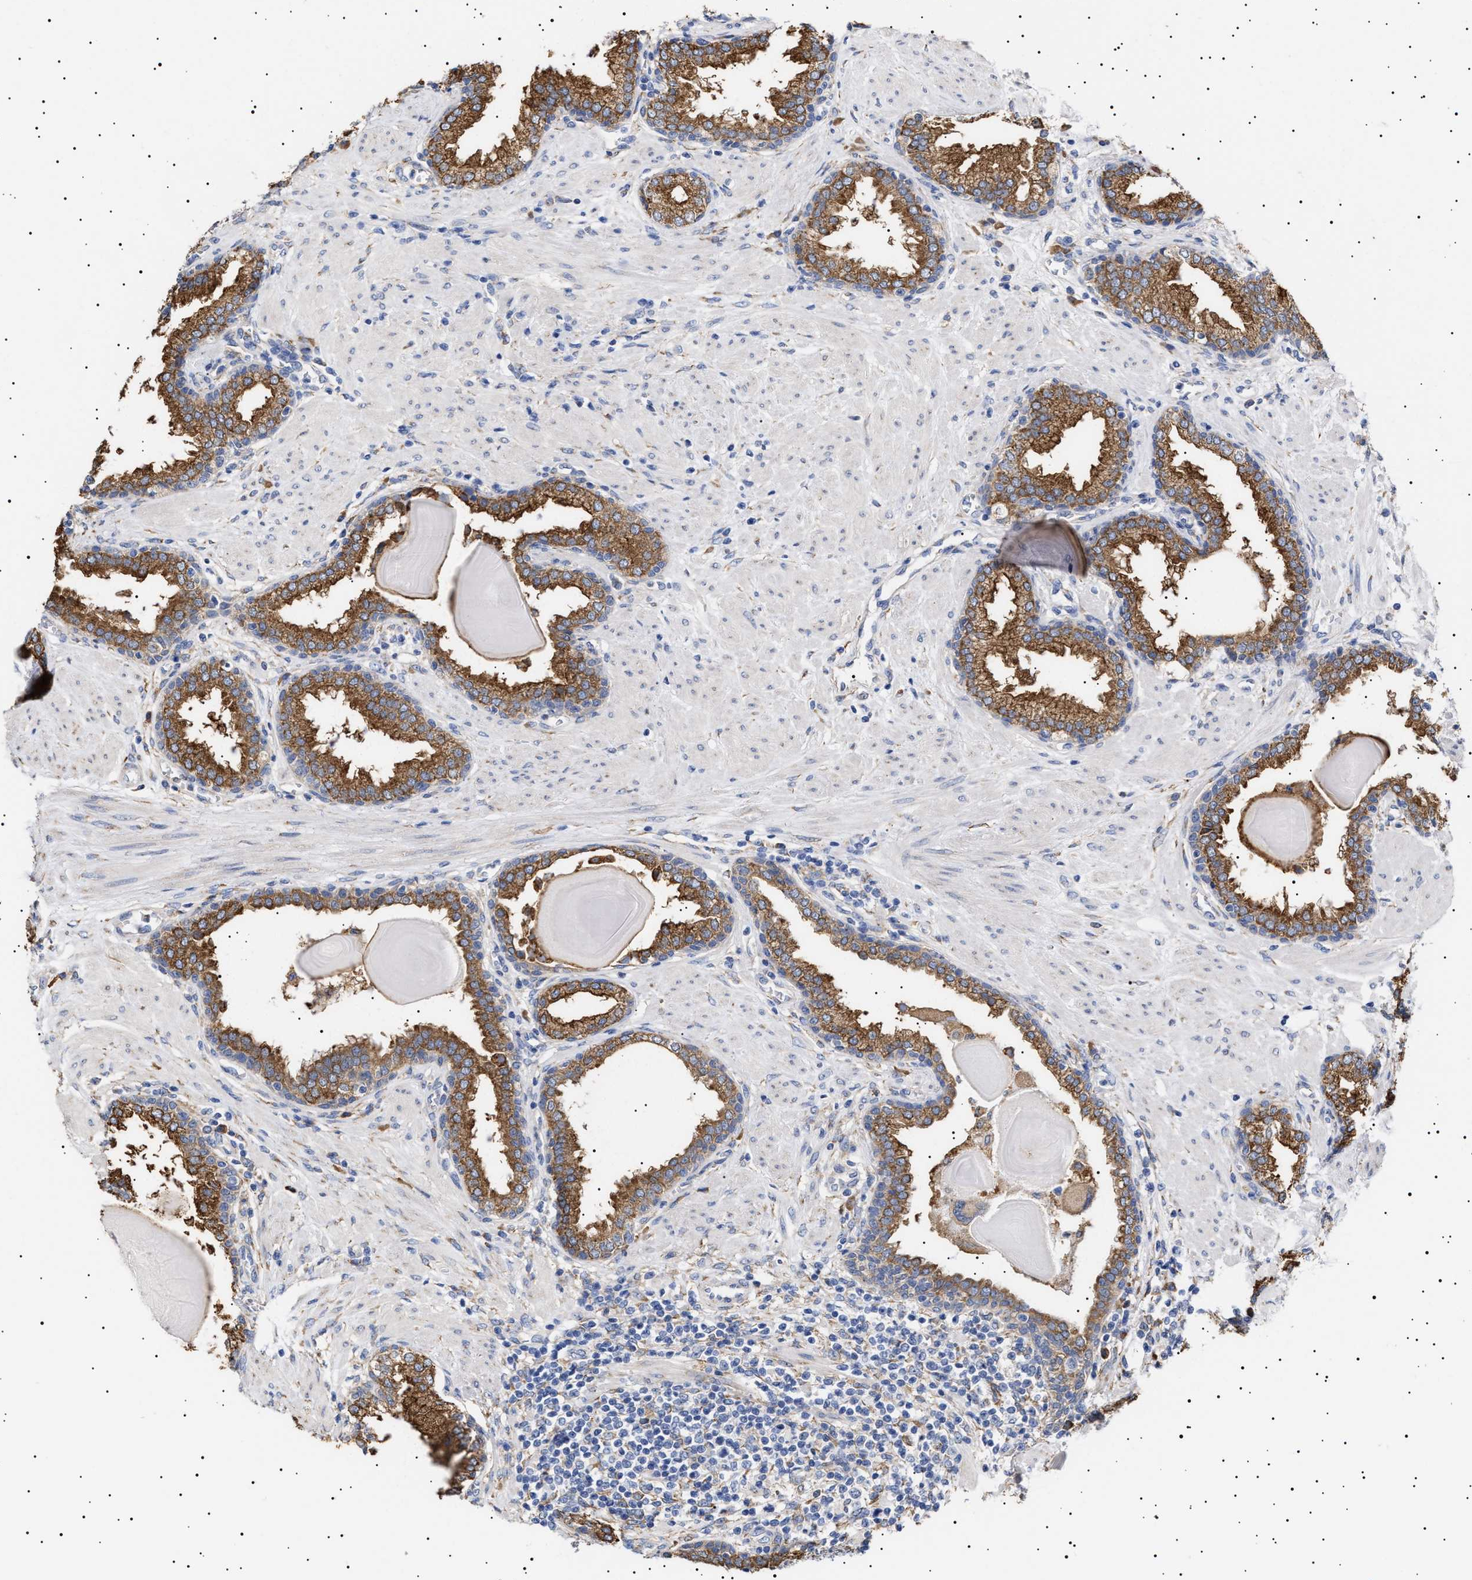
{"staining": {"intensity": "moderate", "quantity": ">75%", "location": "cytoplasmic/membranous"}, "tissue": "prostate", "cell_type": "Glandular cells", "image_type": "normal", "snomed": [{"axis": "morphology", "description": "Normal tissue, NOS"}, {"axis": "topography", "description": "Prostate"}], "caption": "This is a histology image of immunohistochemistry staining of benign prostate, which shows moderate staining in the cytoplasmic/membranous of glandular cells.", "gene": "ERCC6L2", "patient": {"sex": "male", "age": 51}}